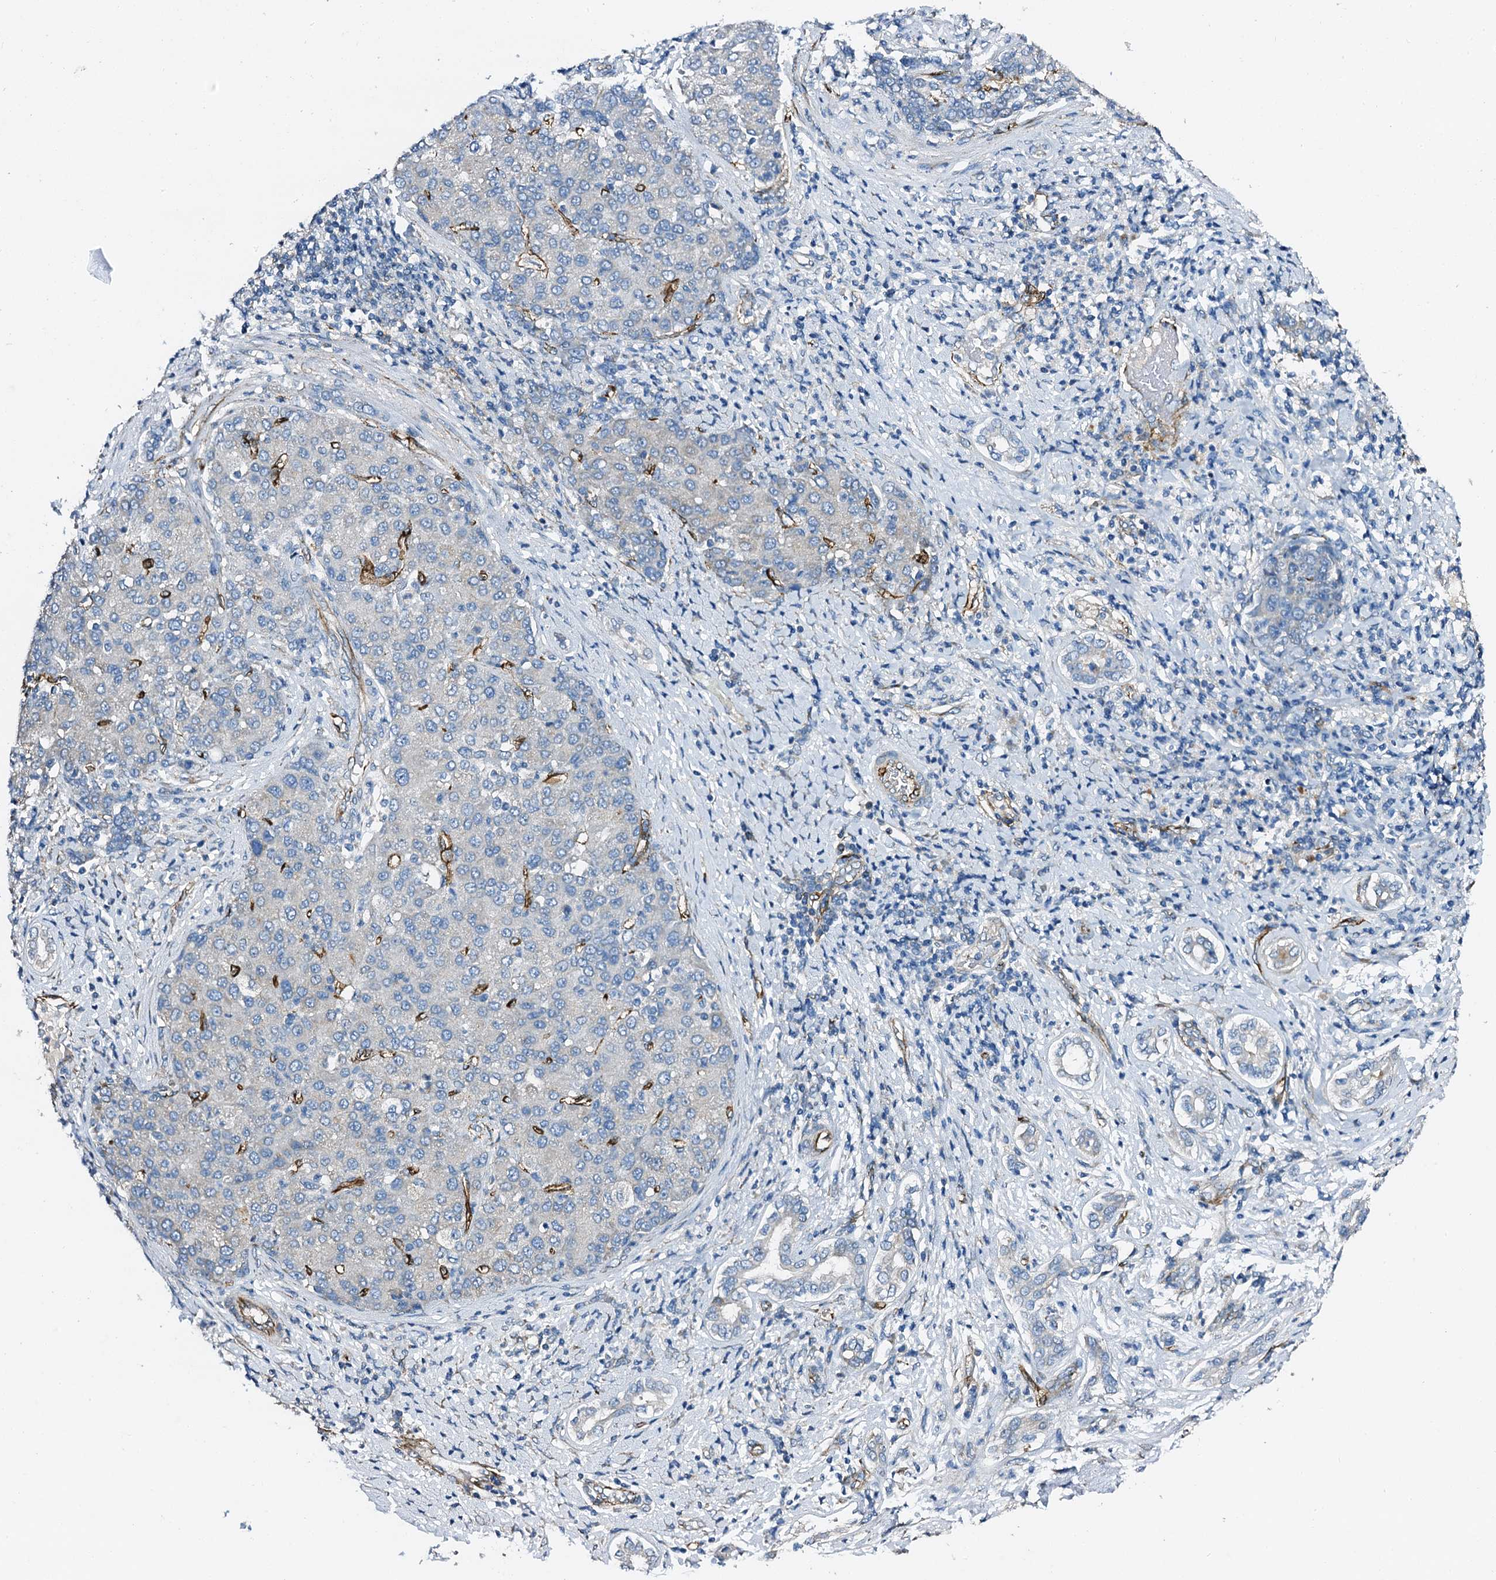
{"staining": {"intensity": "moderate", "quantity": "<25%", "location": "cytoplasmic/membranous"}, "tissue": "liver cancer", "cell_type": "Tumor cells", "image_type": "cancer", "snomed": [{"axis": "morphology", "description": "Carcinoma, Hepatocellular, NOS"}, {"axis": "topography", "description": "Liver"}], "caption": "High-magnification brightfield microscopy of hepatocellular carcinoma (liver) stained with DAB (3,3'-diaminobenzidine) (brown) and counterstained with hematoxylin (blue). tumor cells exhibit moderate cytoplasmic/membranous positivity is appreciated in about<25% of cells.", "gene": "DBX1", "patient": {"sex": "male", "age": 65}}